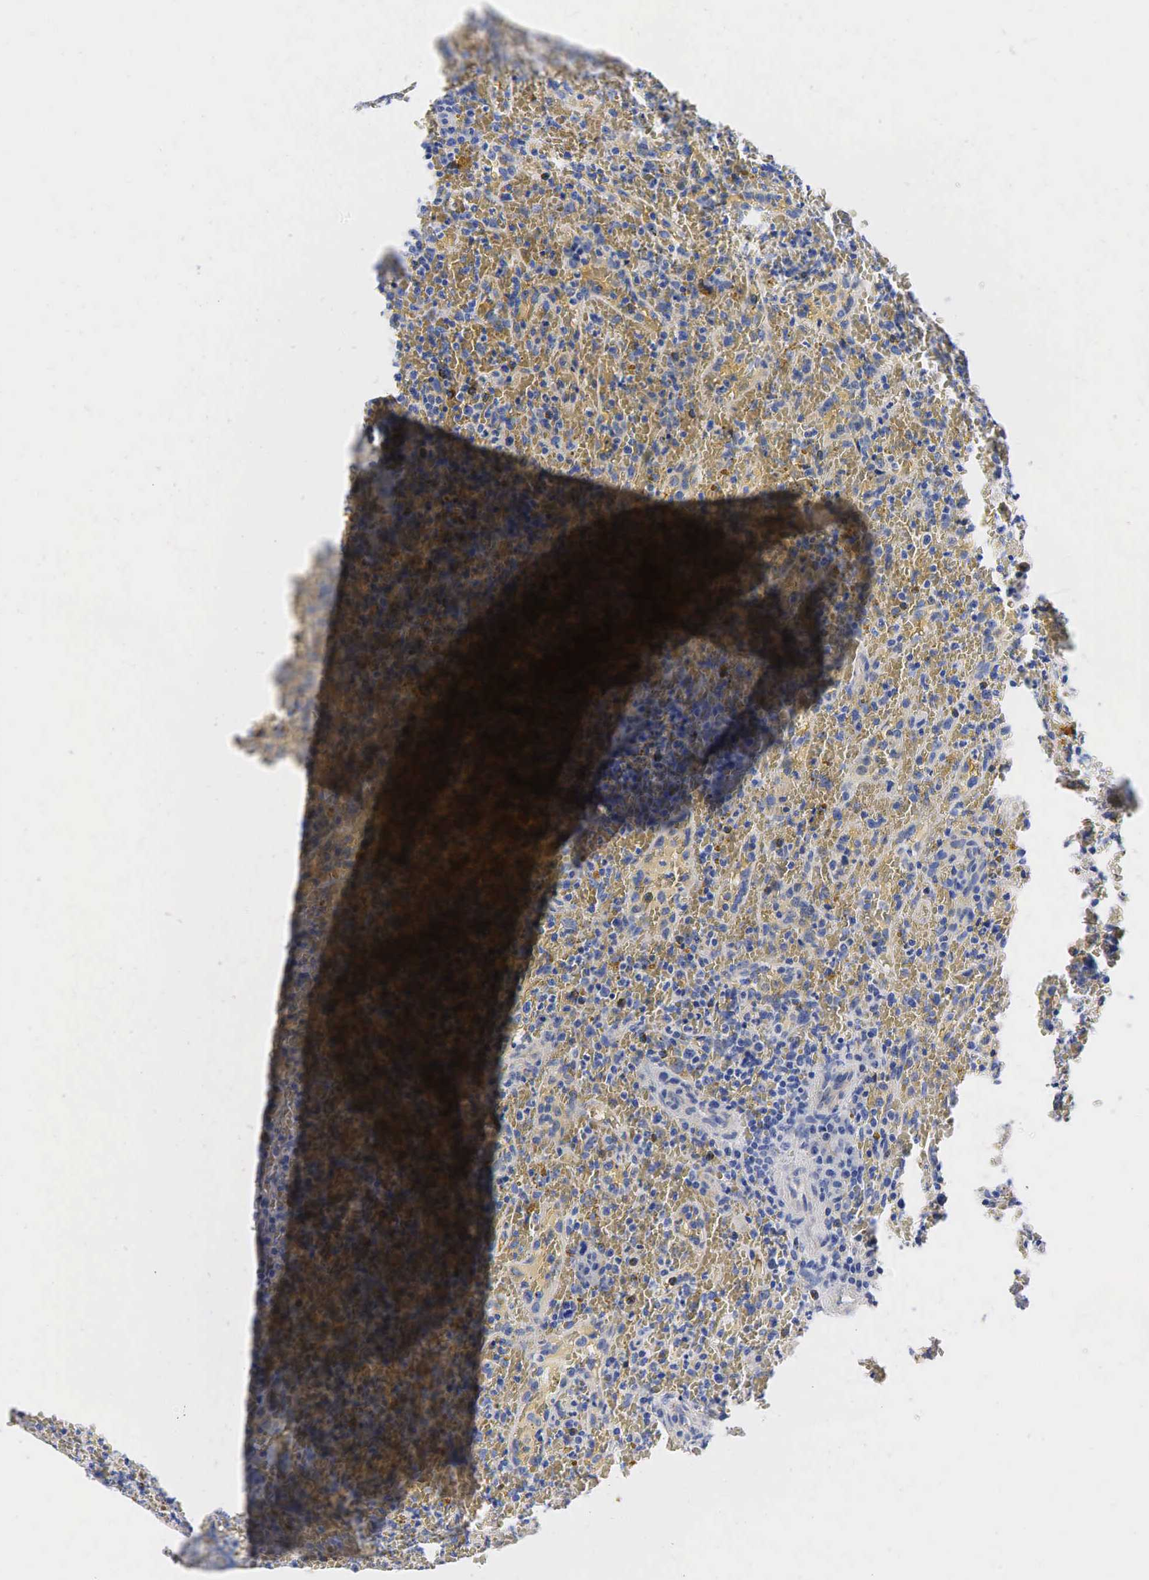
{"staining": {"intensity": "negative", "quantity": "none", "location": "none"}, "tissue": "lymphoma", "cell_type": "Tumor cells", "image_type": "cancer", "snomed": [{"axis": "morphology", "description": "Malignant lymphoma, non-Hodgkin's type, High grade"}, {"axis": "topography", "description": "Spleen"}, {"axis": "topography", "description": "Lymph node"}], "caption": "Tumor cells show no significant staining in lymphoma.", "gene": "SYP", "patient": {"sex": "female", "age": 70}}